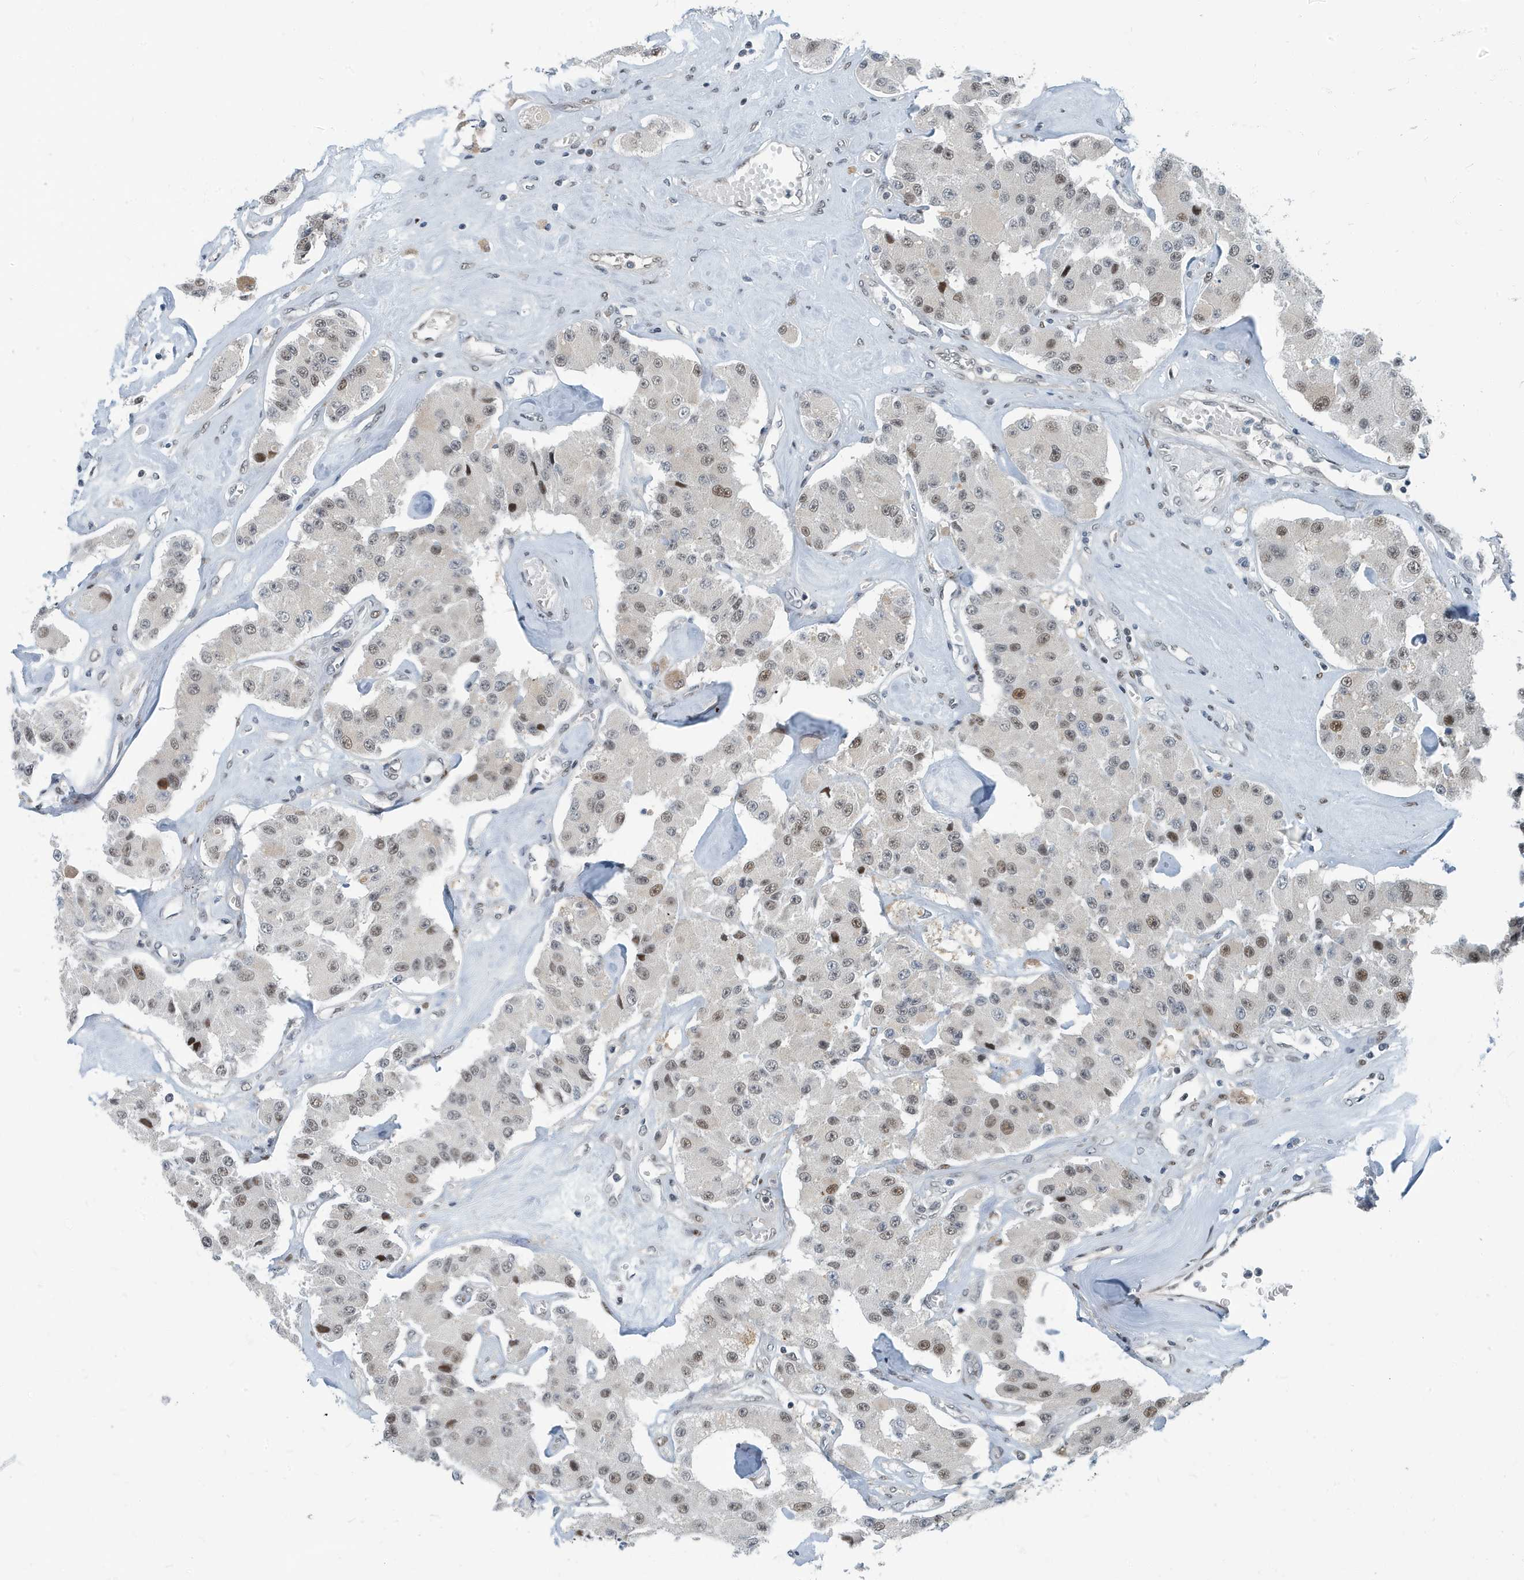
{"staining": {"intensity": "moderate", "quantity": "25%-75%", "location": "nuclear"}, "tissue": "carcinoid", "cell_type": "Tumor cells", "image_type": "cancer", "snomed": [{"axis": "morphology", "description": "Carcinoid, malignant, NOS"}, {"axis": "topography", "description": "Pancreas"}], "caption": "IHC staining of carcinoid, which displays medium levels of moderate nuclear staining in about 25%-75% of tumor cells indicating moderate nuclear protein staining. The staining was performed using DAB (3,3'-diaminobenzidine) (brown) for protein detection and nuclei were counterstained in hematoxylin (blue).", "gene": "KIF15", "patient": {"sex": "male", "age": 41}}